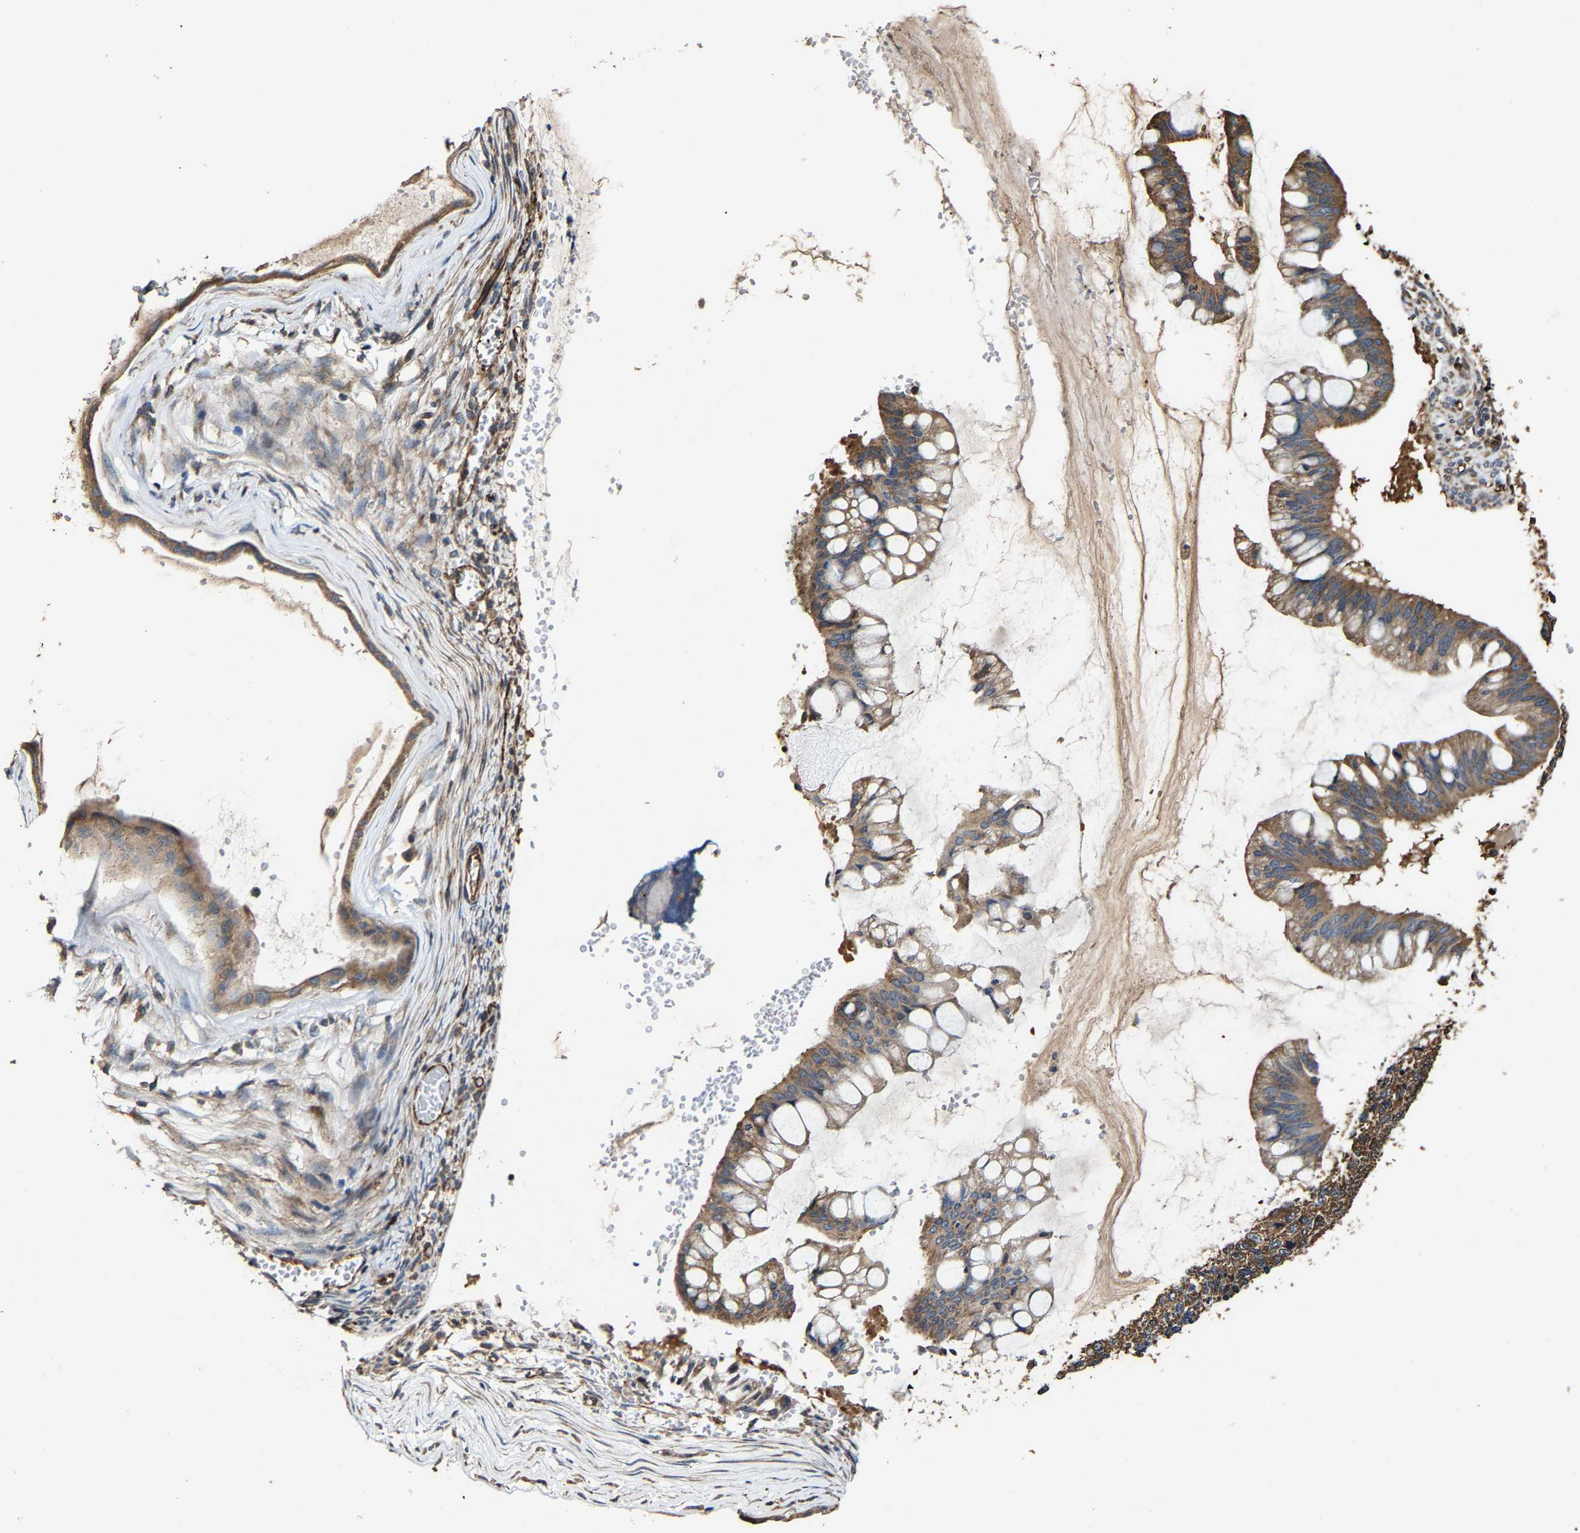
{"staining": {"intensity": "moderate", "quantity": ">75%", "location": "cytoplasmic/membranous"}, "tissue": "ovarian cancer", "cell_type": "Tumor cells", "image_type": "cancer", "snomed": [{"axis": "morphology", "description": "Cystadenocarcinoma, mucinous, NOS"}, {"axis": "topography", "description": "Ovary"}], "caption": "IHC (DAB (3,3'-diaminobenzidine)) staining of human mucinous cystadenocarcinoma (ovarian) shows moderate cytoplasmic/membranous protein staining in about >75% of tumor cells.", "gene": "GFRA3", "patient": {"sex": "female", "age": 73}}